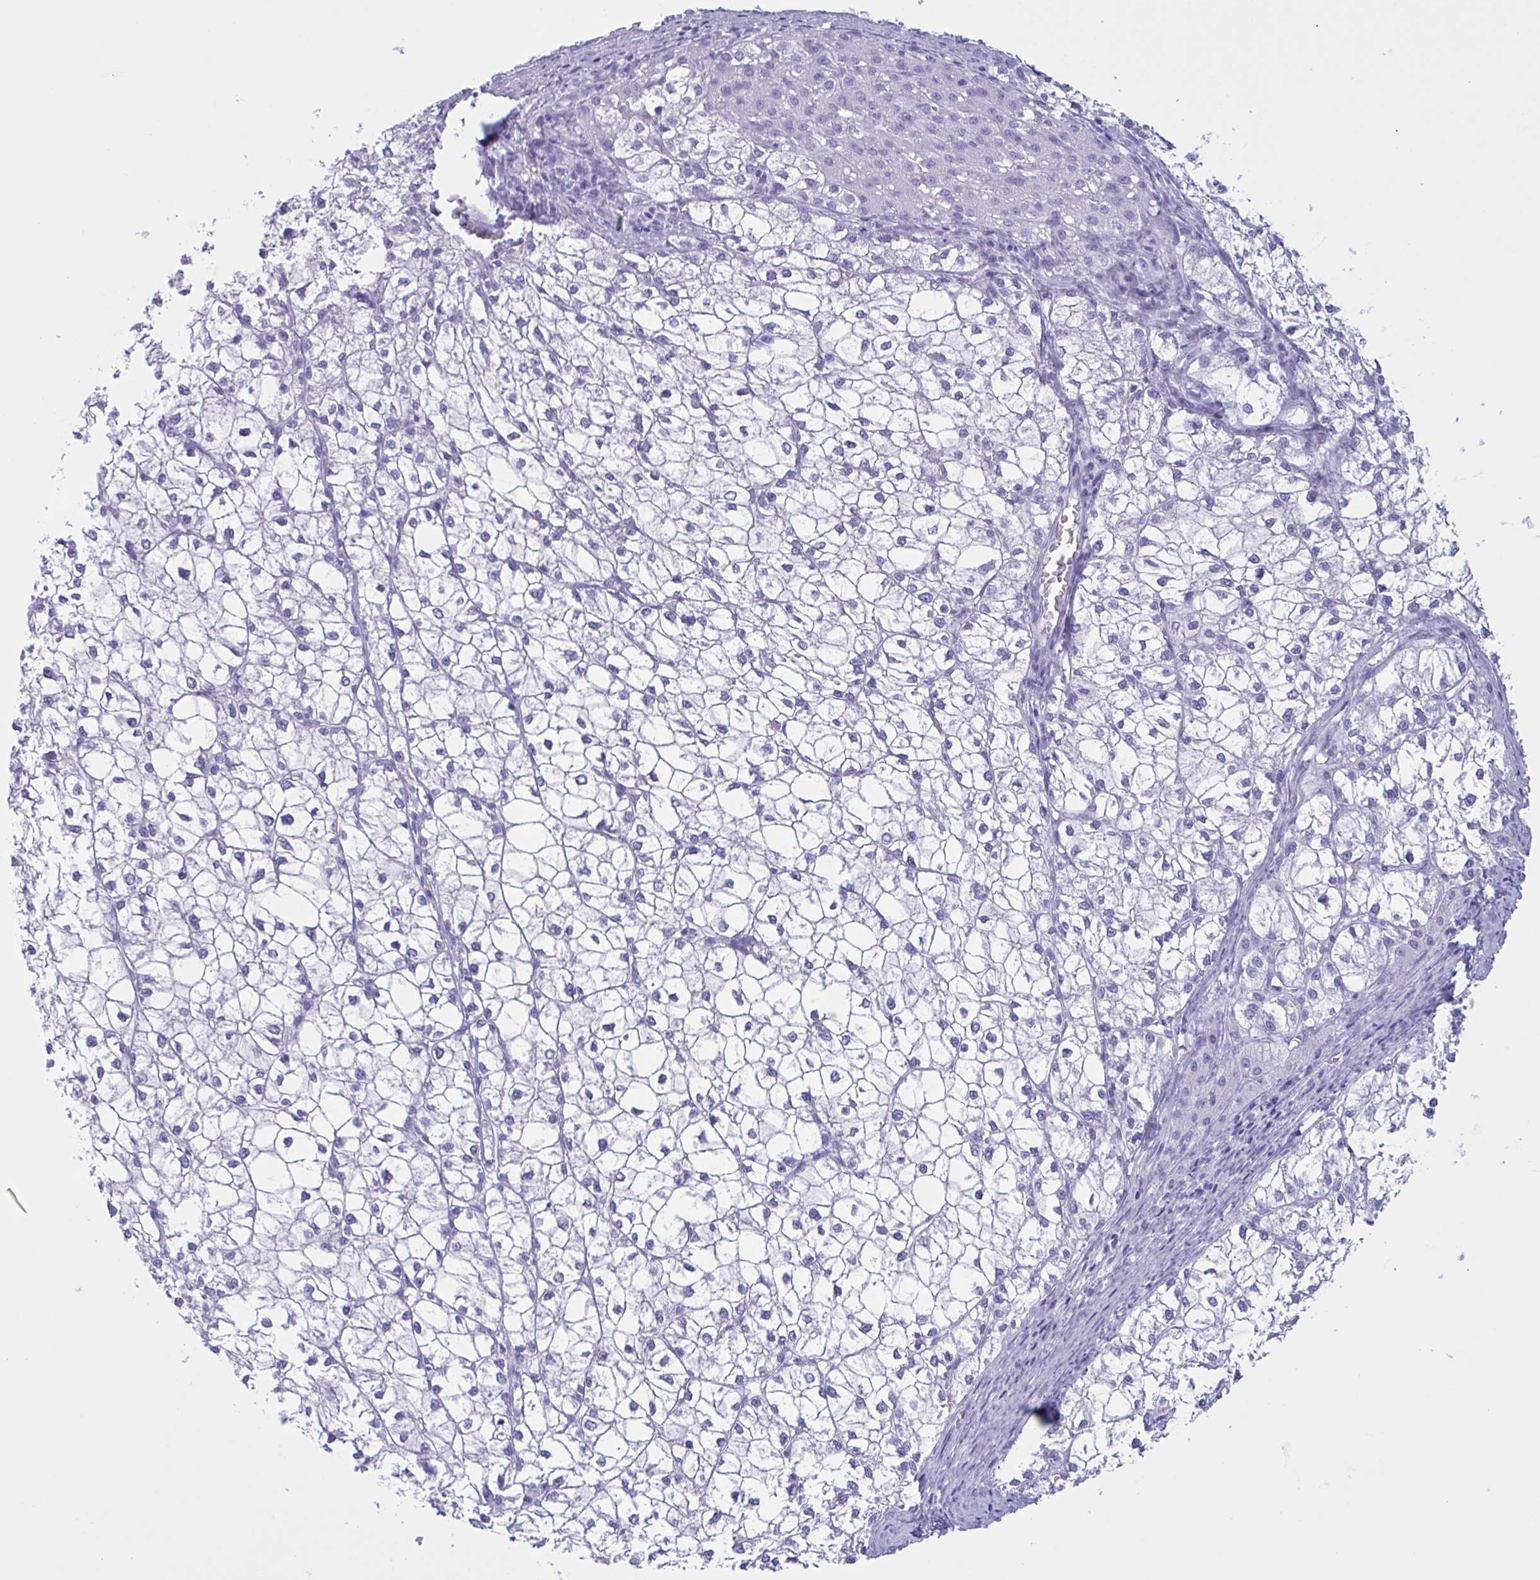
{"staining": {"intensity": "negative", "quantity": "none", "location": "none"}, "tissue": "liver cancer", "cell_type": "Tumor cells", "image_type": "cancer", "snomed": [{"axis": "morphology", "description": "Carcinoma, Hepatocellular, NOS"}, {"axis": "topography", "description": "Liver"}], "caption": "Image shows no protein expression in tumor cells of hepatocellular carcinoma (liver) tissue.", "gene": "ZNF850", "patient": {"sex": "female", "age": 43}}